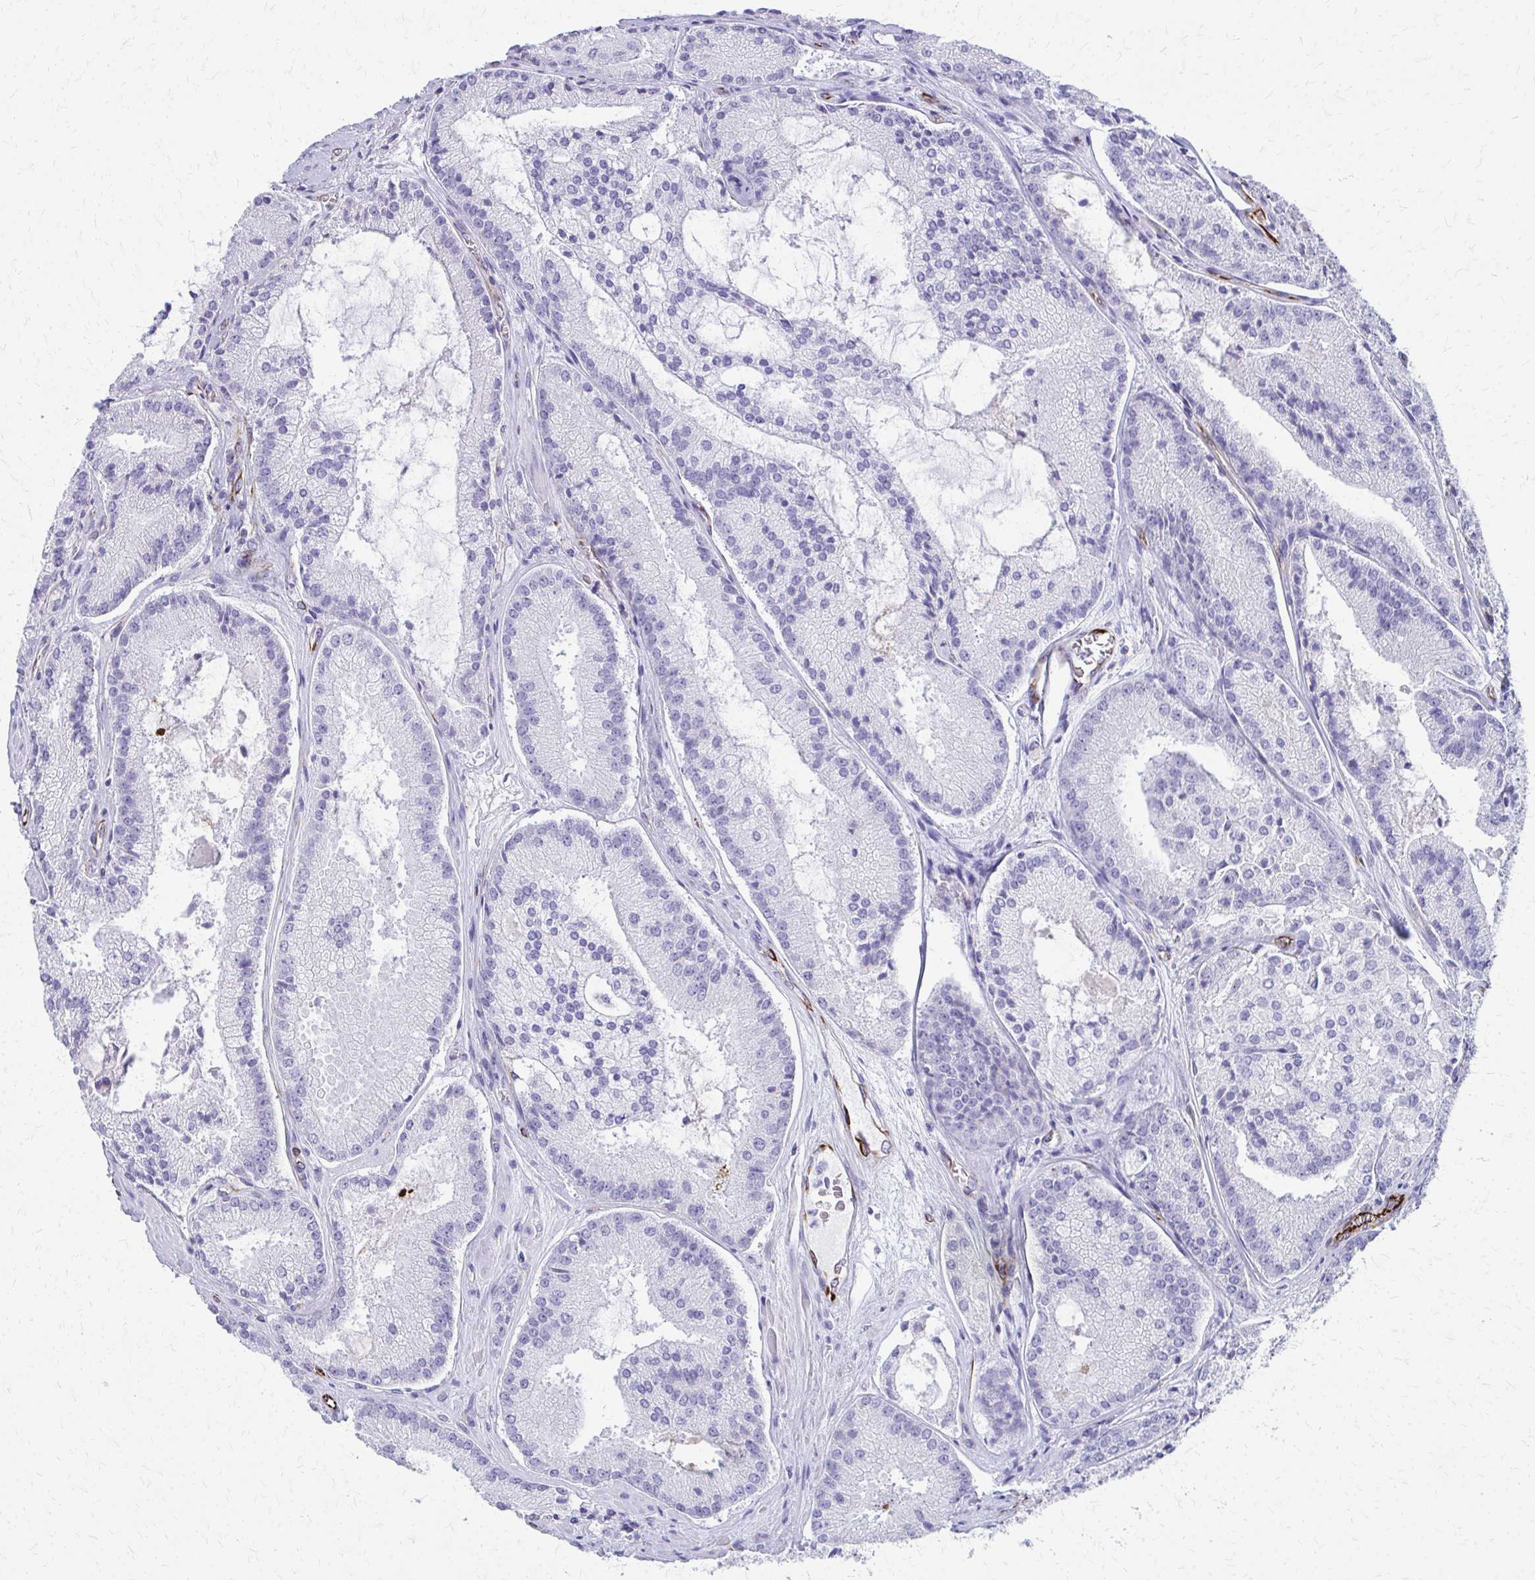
{"staining": {"intensity": "negative", "quantity": "none", "location": "none"}, "tissue": "prostate cancer", "cell_type": "Tumor cells", "image_type": "cancer", "snomed": [{"axis": "morphology", "description": "Adenocarcinoma, High grade"}, {"axis": "topography", "description": "Prostate"}], "caption": "Human prostate cancer stained for a protein using immunohistochemistry (IHC) shows no expression in tumor cells.", "gene": "TRIM6", "patient": {"sex": "male", "age": 73}}